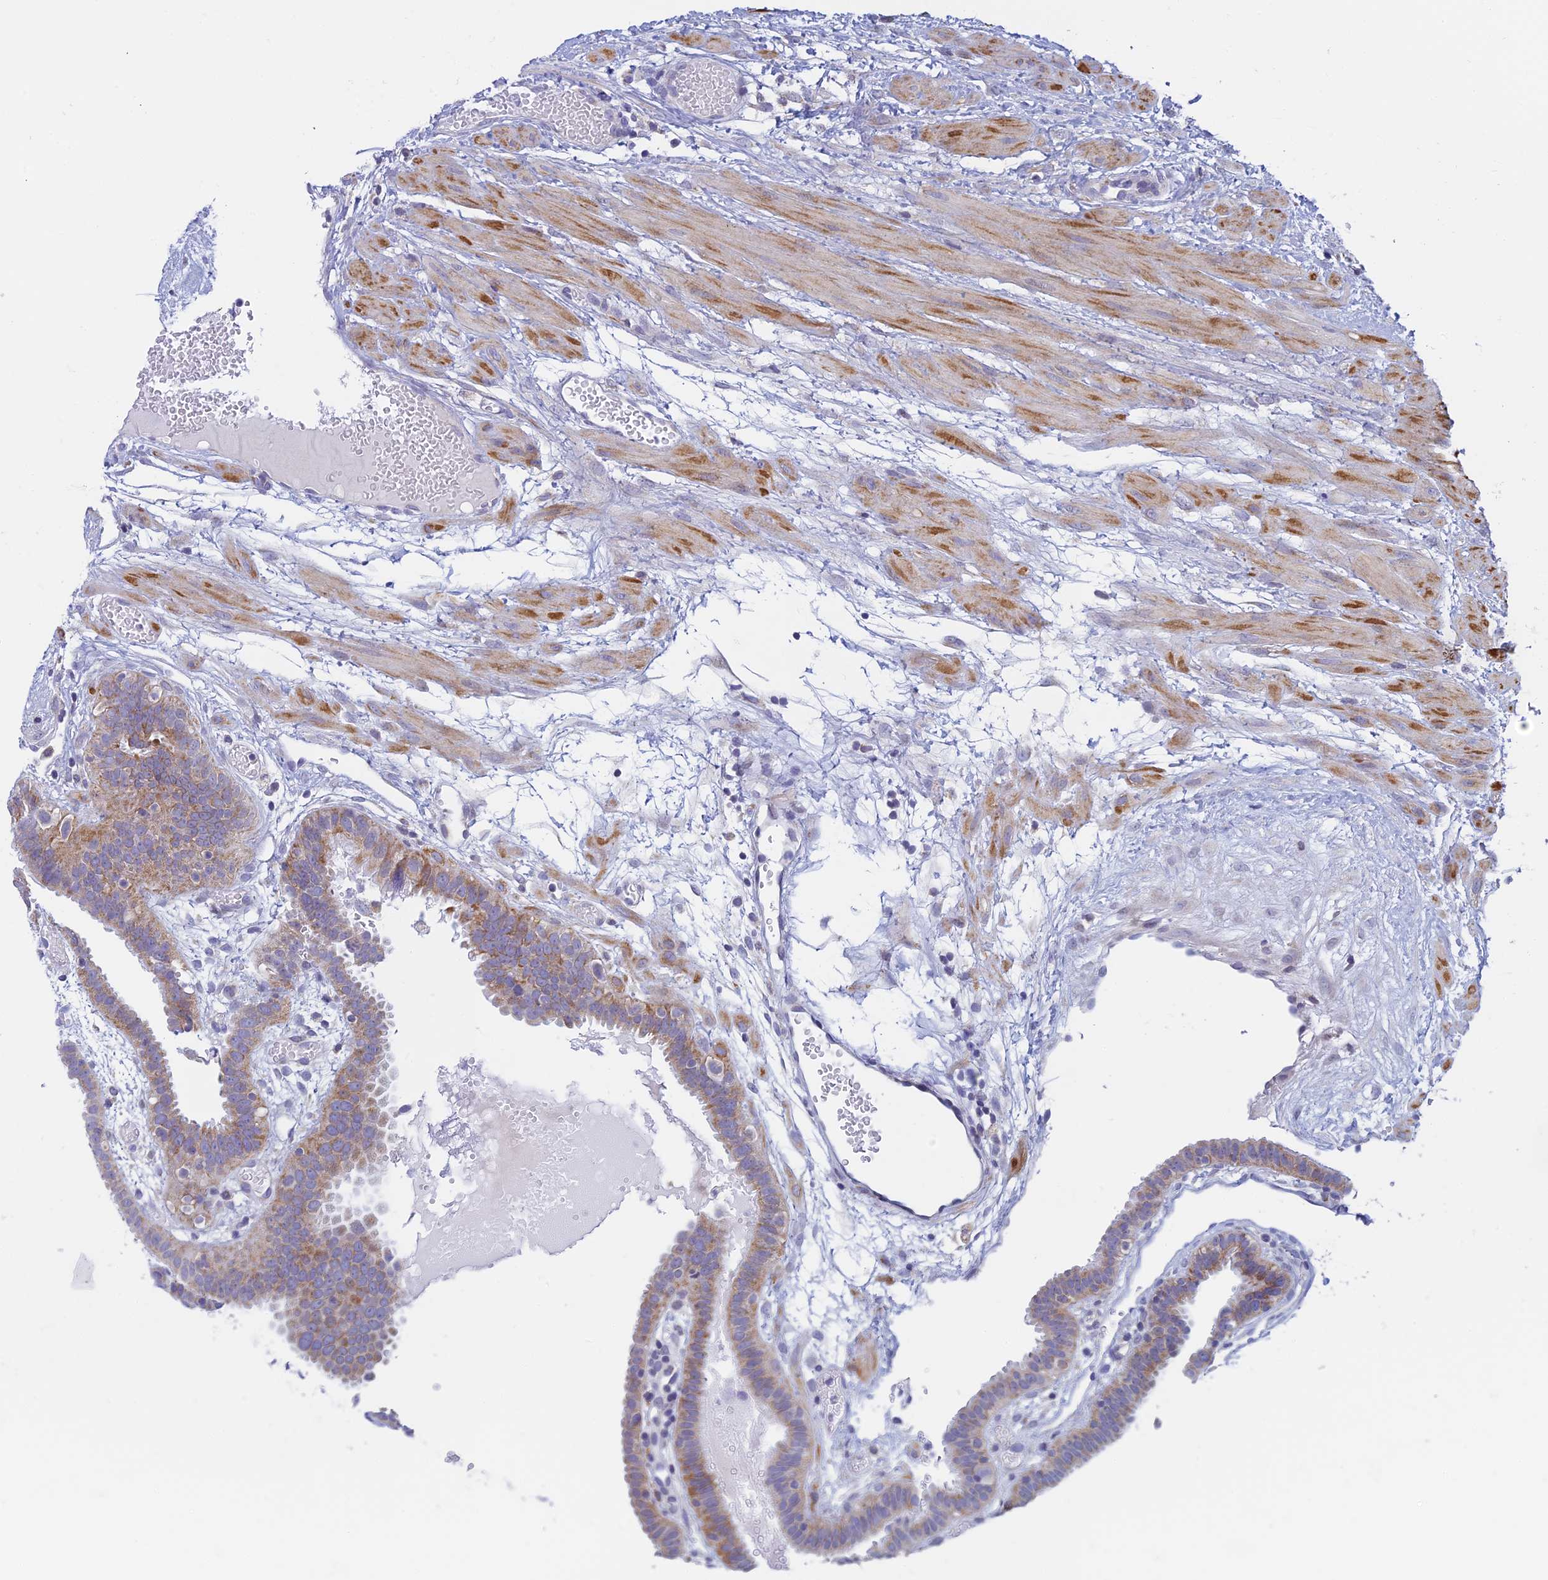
{"staining": {"intensity": "moderate", "quantity": "25%-75%", "location": "cytoplasmic/membranous"}, "tissue": "fallopian tube", "cell_type": "Glandular cells", "image_type": "normal", "snomed": [{"axis": "morphology", "description": "Normal tissue, NOS"}, {"axis": "topography", "description": "Fallopian tube"}], "caption": "Immunohistochemistry (IHC) of unremarkable human fallopian tube exhibits medium levels of moderate cytoplasmic/membranous expression in about 25%-75% of glandular cells.", "gene": "REXO5", "patient": {"sex": "female", "age": 37}}